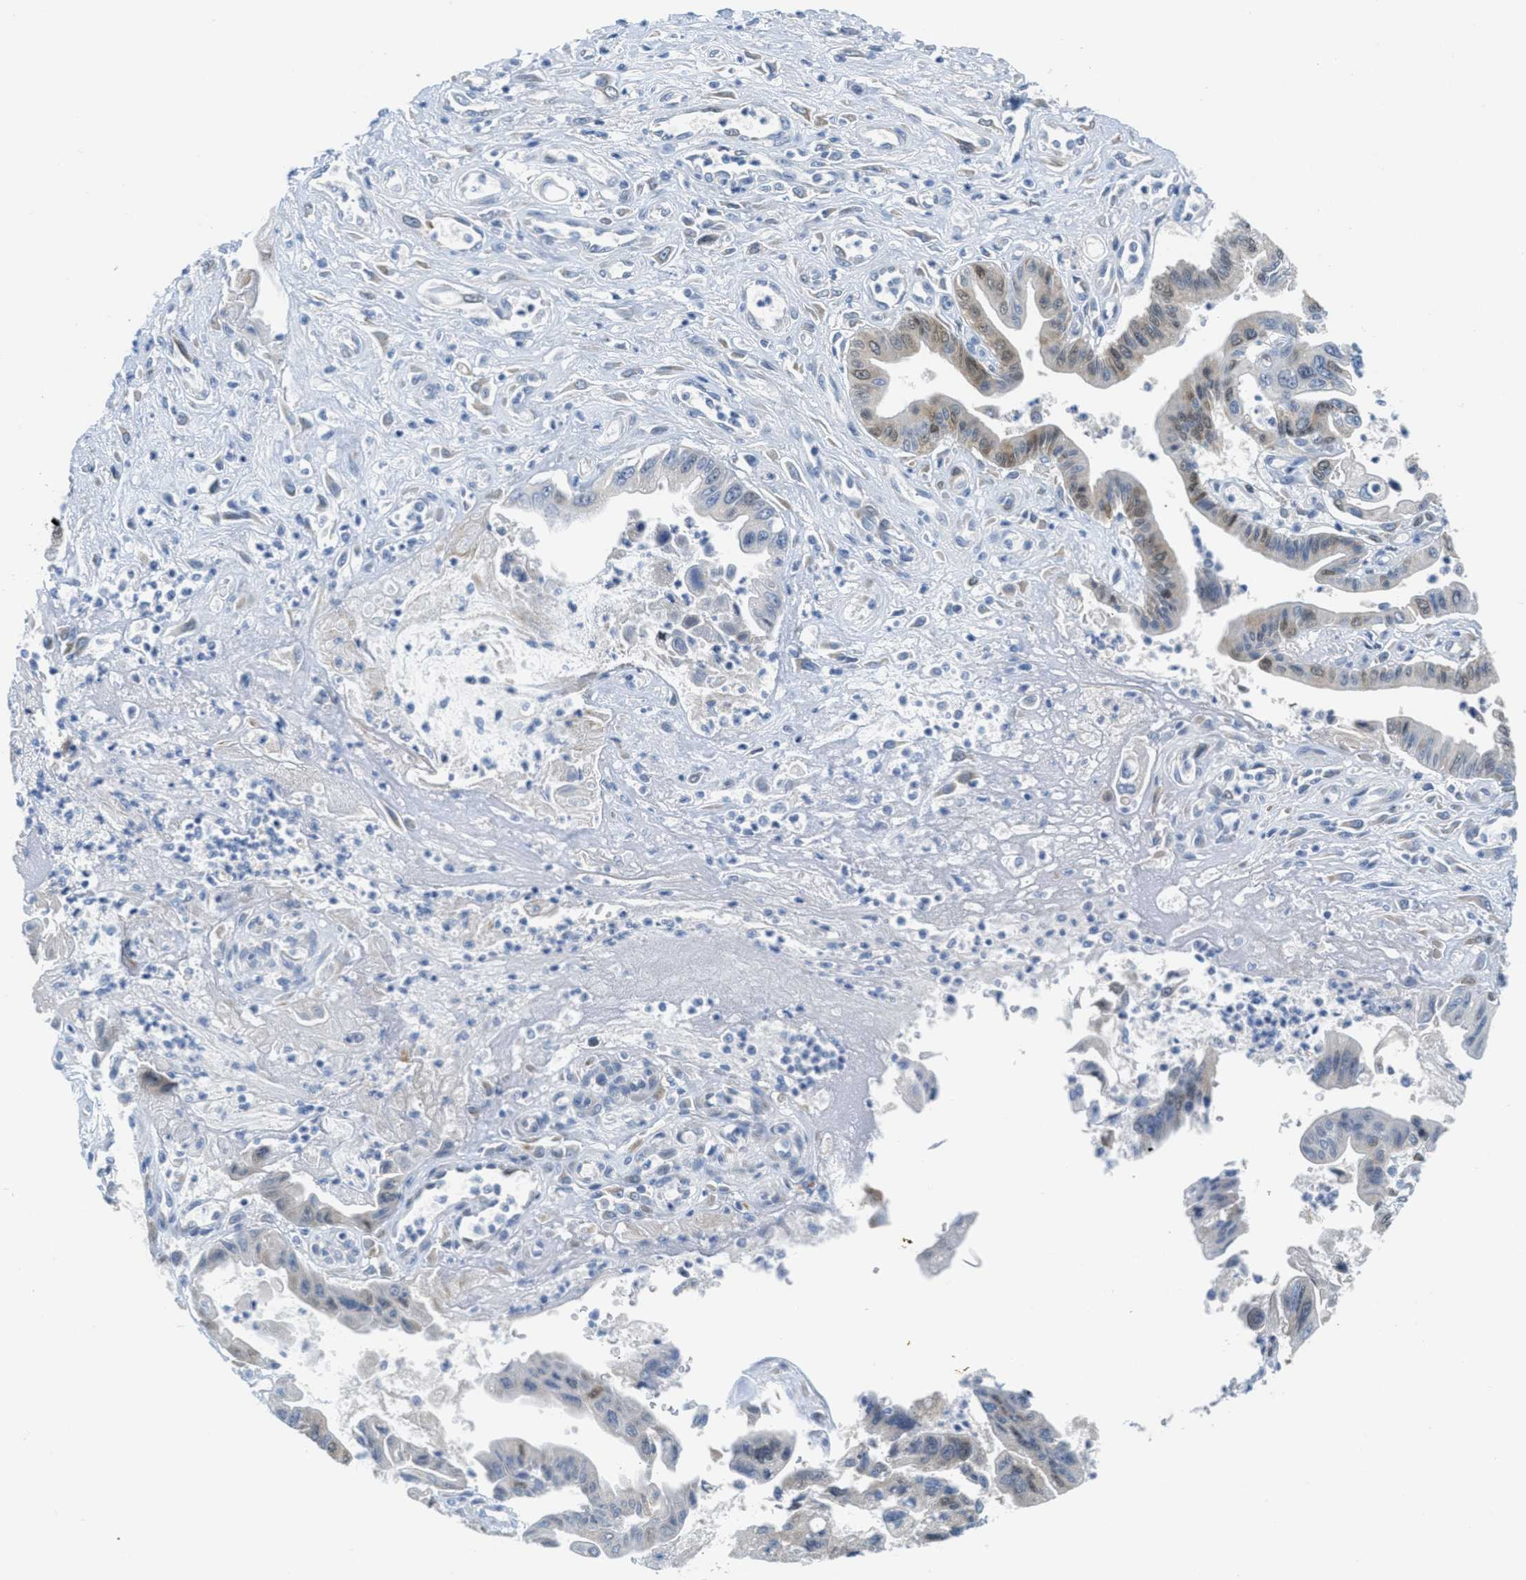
{"staining": {"intensity": "weak", "quantity": ">75%", "location": "cytoplasmic/membranous,nuclear"}, "tissue": "pancreatic cancer", "cell_type": "Tumor cells", "image_type": "cancer", "snomed": [{"axis": "morphology", "description": "Adenocarcinoma, NOS"}, {"axis": "topography", "description": "Pancreas"}], "caption": "Immunohistochemistry (IHC) histopathology image of neoplastic tissue: human pancreatic adenocarcinoma stained using immunohistochemistry displays low levels of weak protein expression localized specifically in the cytoplasmic/membranous and nuclear of tumor cells, appearing as a cytoplasmic/membranous and nuclear brown color.", "gene": "ORC6", "patient": {"sex": "male", "age": 56}}